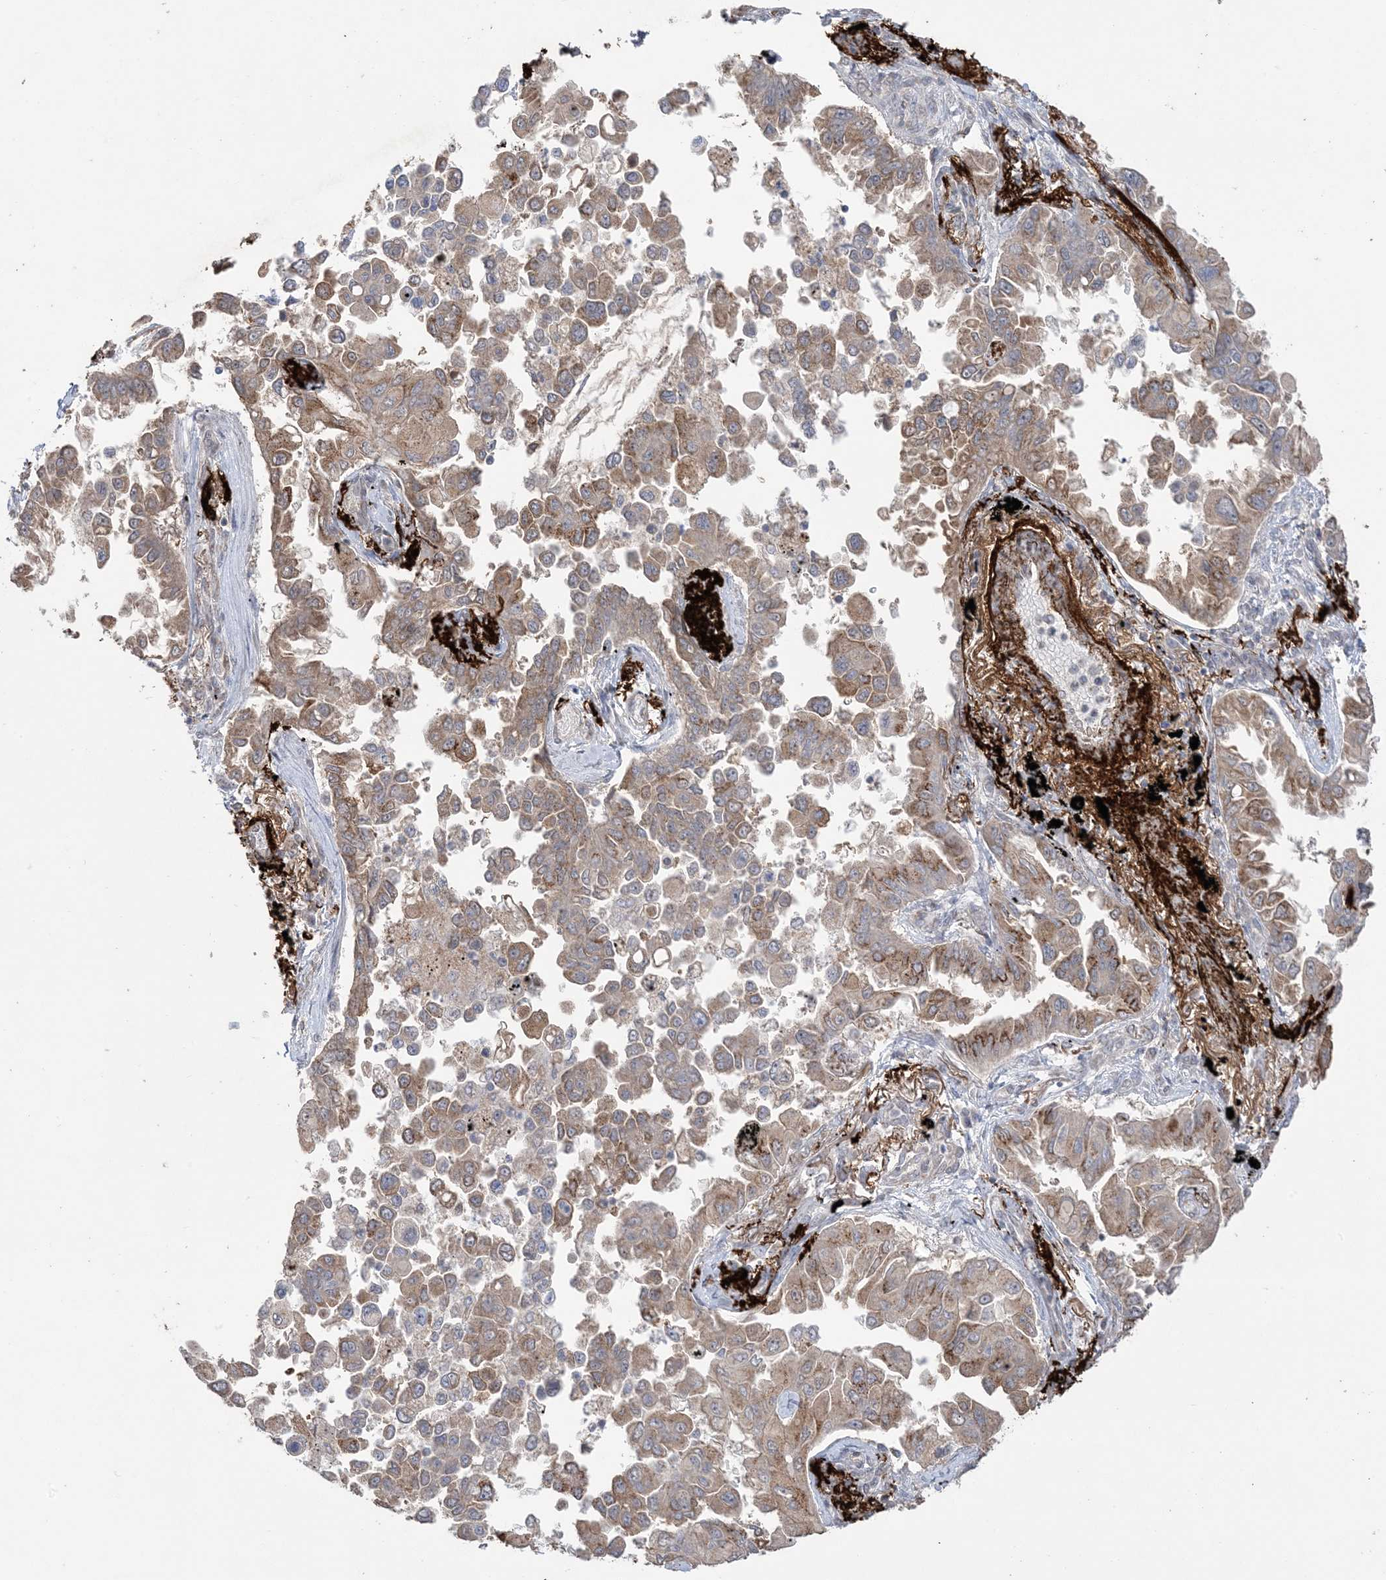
{"staining": {"intensity": "moderate", "quantity": ">75%", "location": "cytoplasmic/membranous"}, "tissue": "lung cancer", "cell_type": "Tumor cells", "image_type": "cancer", "snomed": [{"axis": "morphology", "description": "Adenocarcinoma, NOS"}, {"axis": "topography", "description": "Lung"}], "caption": "Lung adenocarcinoma stained with DAB immunohistochemistry shows medium levels of moderate cytoplasmic/membranous positivity in about >75% of tumor cells.", "gene": "XRN1", "patient": {"sex": "female", "age": 67}}